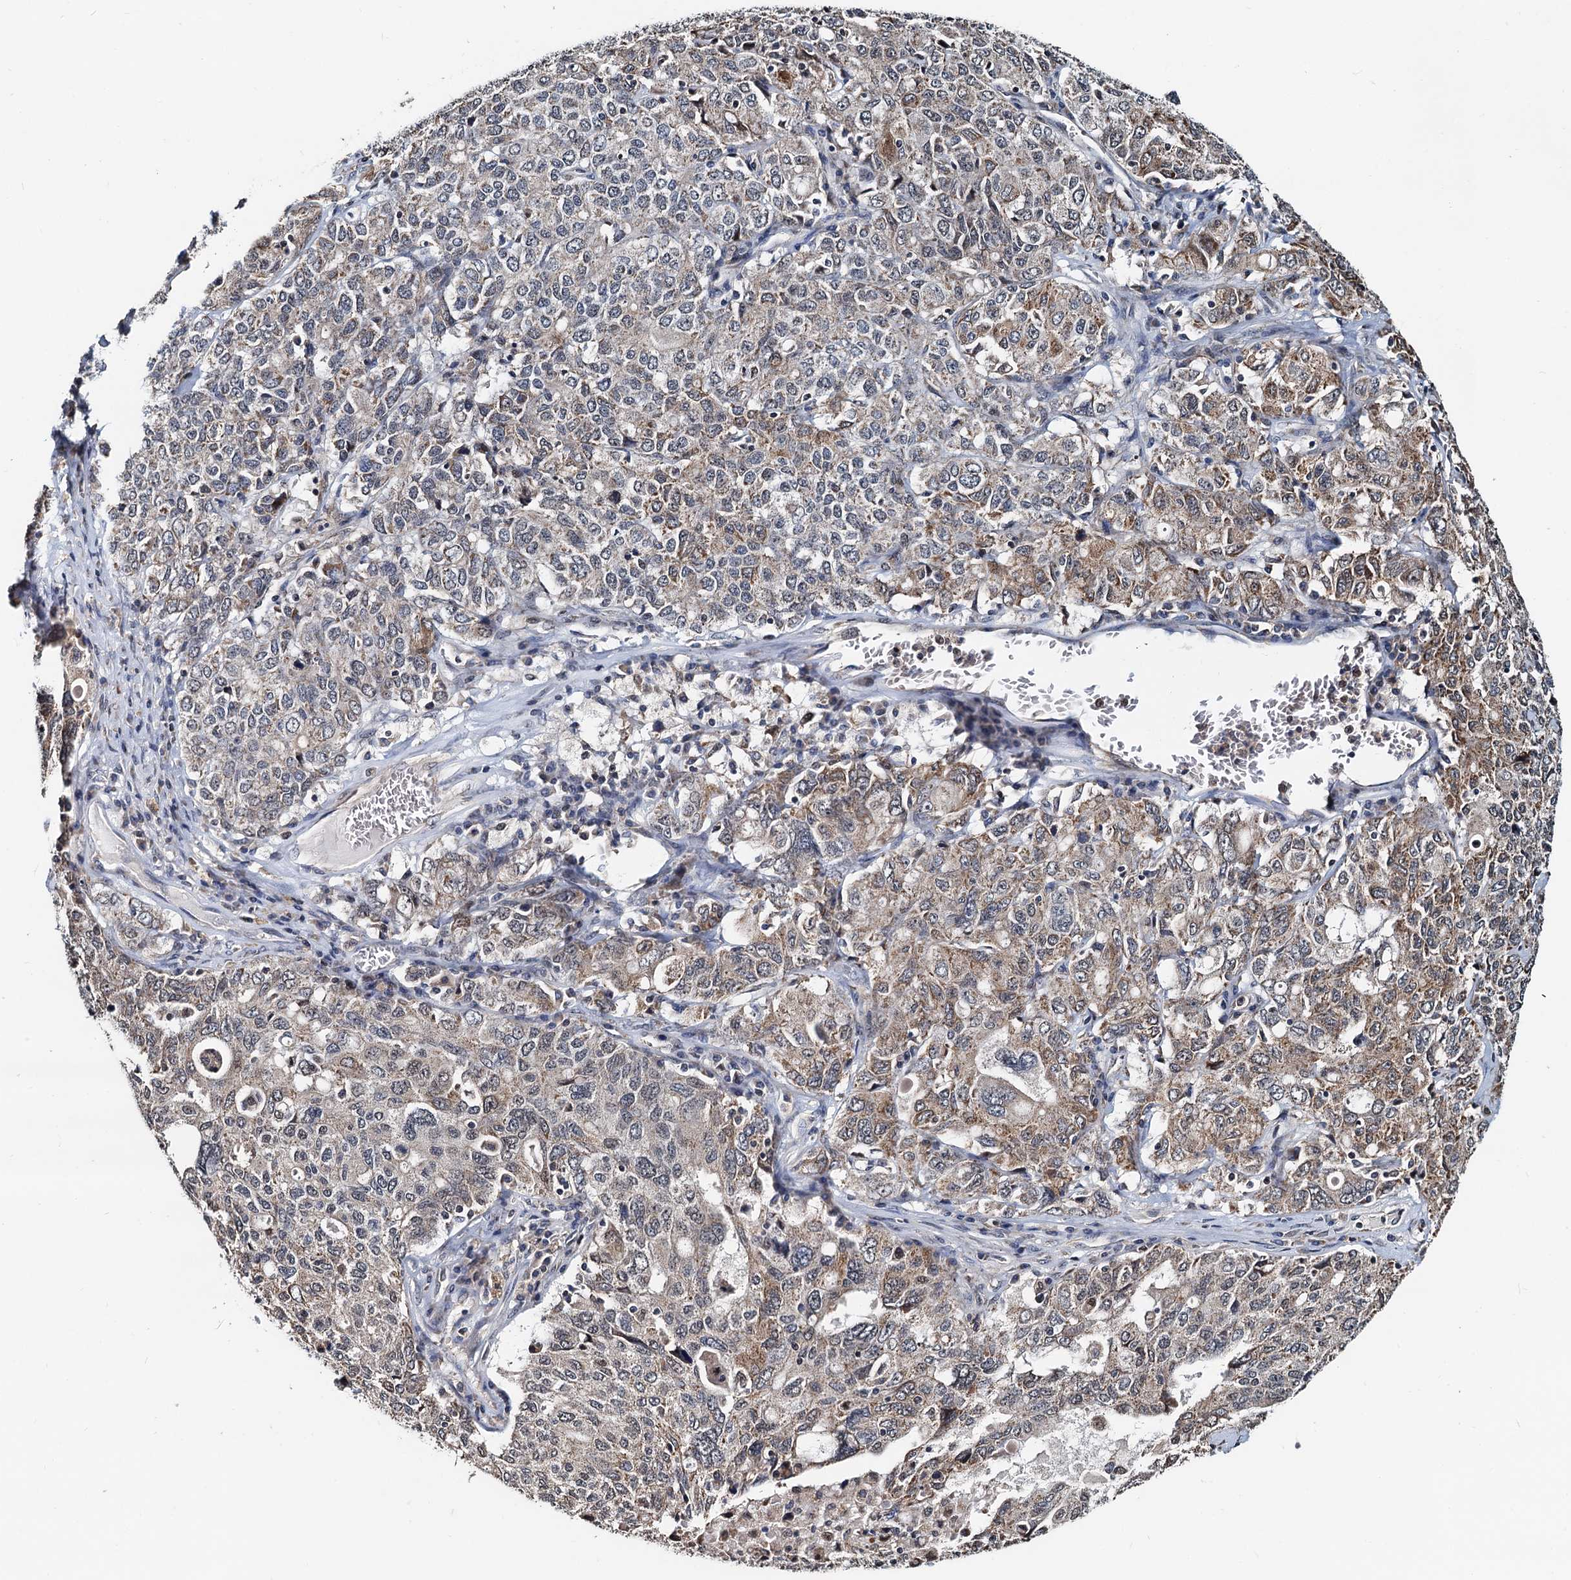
{"staining": {"intensity": "moderate", "quantity": "25%-75%", "location": "cytoplasmic/membranous"}, "tissue": "ovarian cancer", "cell_type": "Tumor cells", "image_type": "cancer", "snomed": [{"axis": "morphology", "description": "Carcinoma, endometroid"}, {"axis": "topography", "description": "Ovary"}], "caption": "Ovarian endometroid carcinoma stained with a brown dye shows moderate cytoplasmic/membranous positive staining in approximately 25%-75% of tumor cells.", "gene": "MCMBP", "patient": {"sex": "female", "age": 62}}